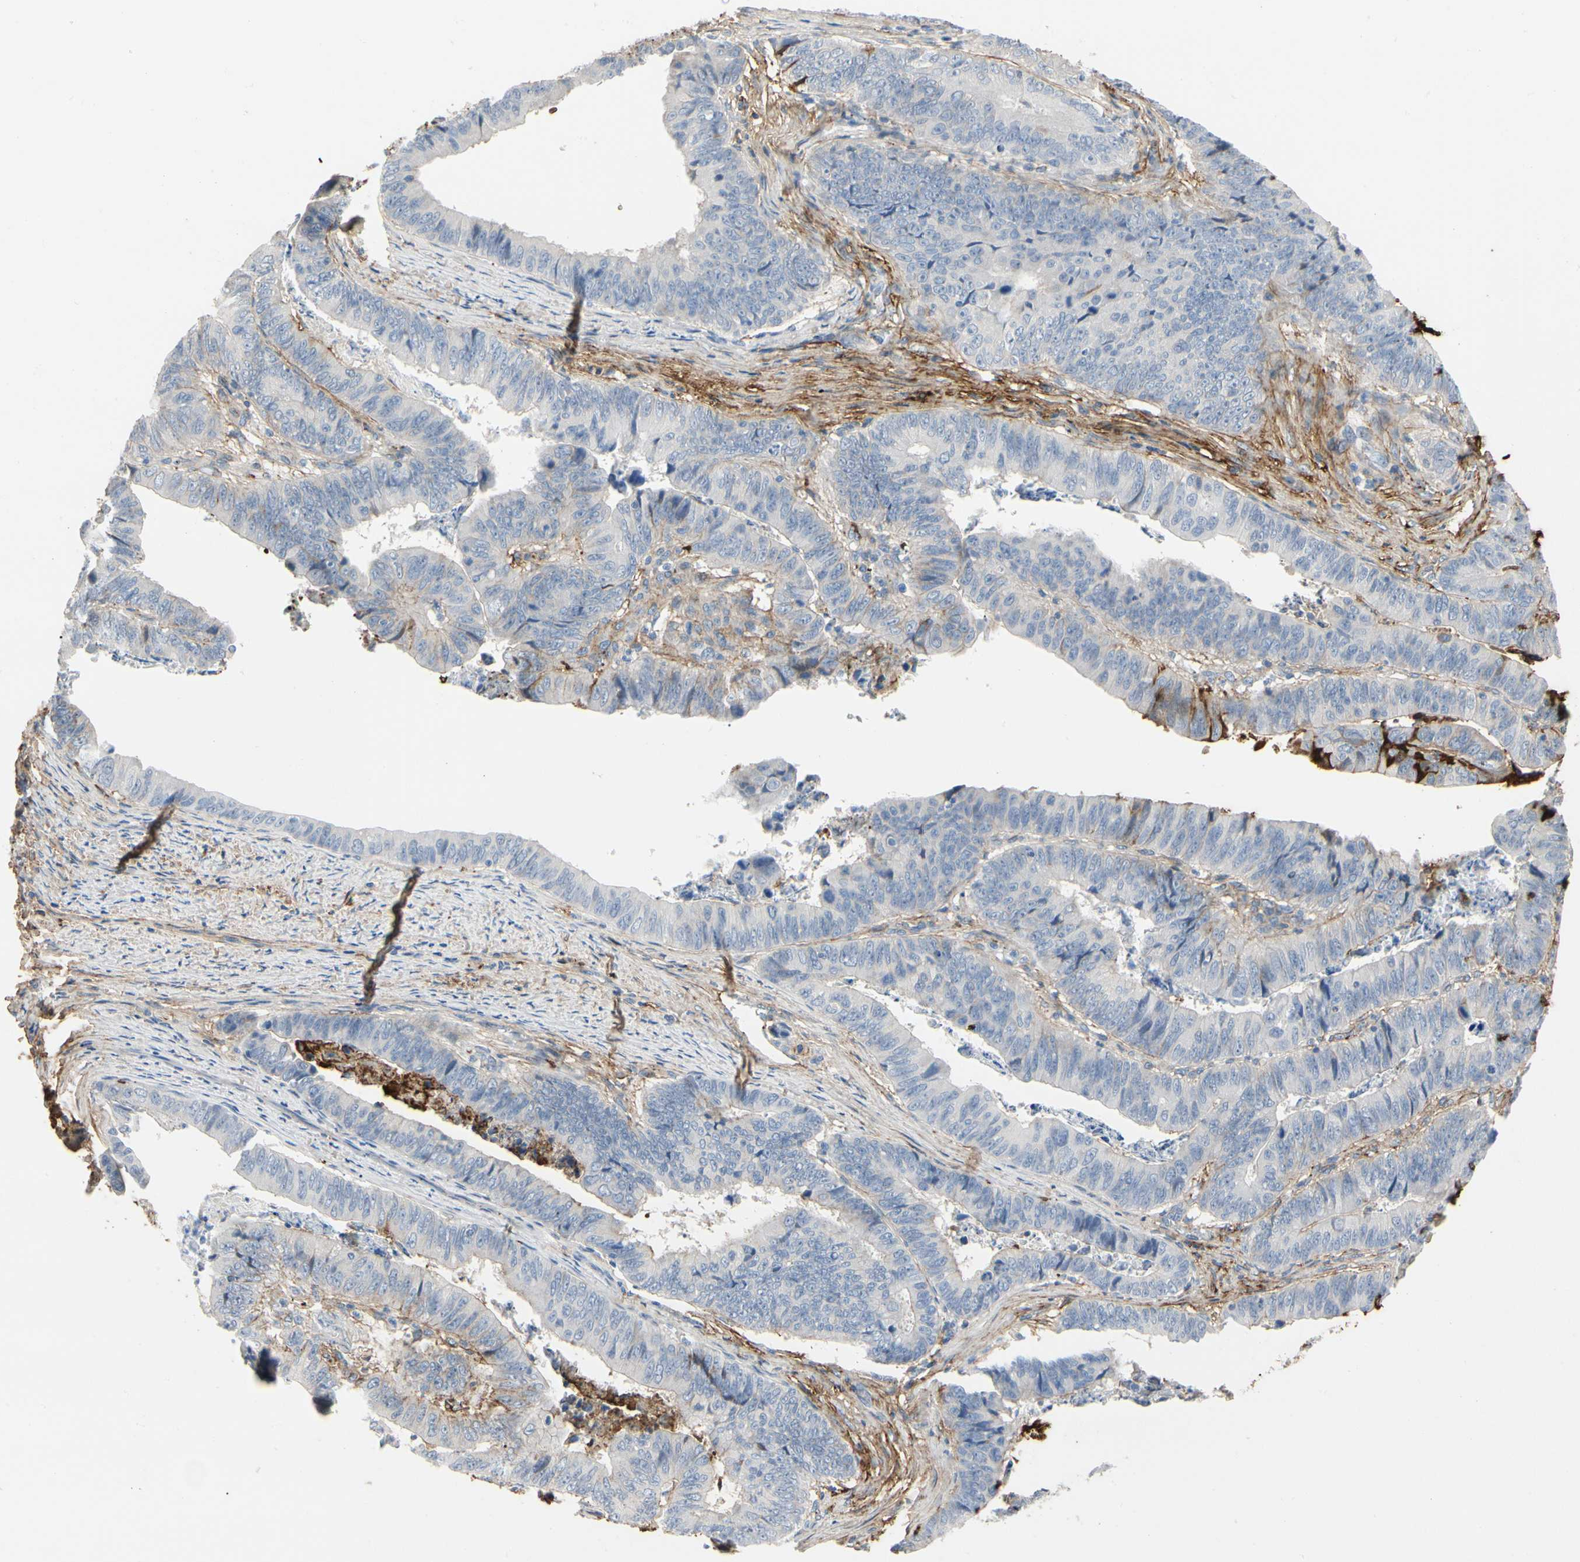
{"staining": {"intensity": "weak", "quantity": "<25%", "location": "cytoplasmic/membranous"}, "tissue": "stomach cancer", "cell_type": "Tumor cells", "image_type": "cancer", "snomed": [{"axis": "morphology", "description": "Adenocarcinoma, NOS"}, {"axis": "topography", "description": "Stomach, lower"}], "caption": "The photomicrograph displays no significant staining in tumor cells of stomach cancer (adenocarcinoma).", "gene": "FGB", "patient": {"sex": "male", "age": 77}}